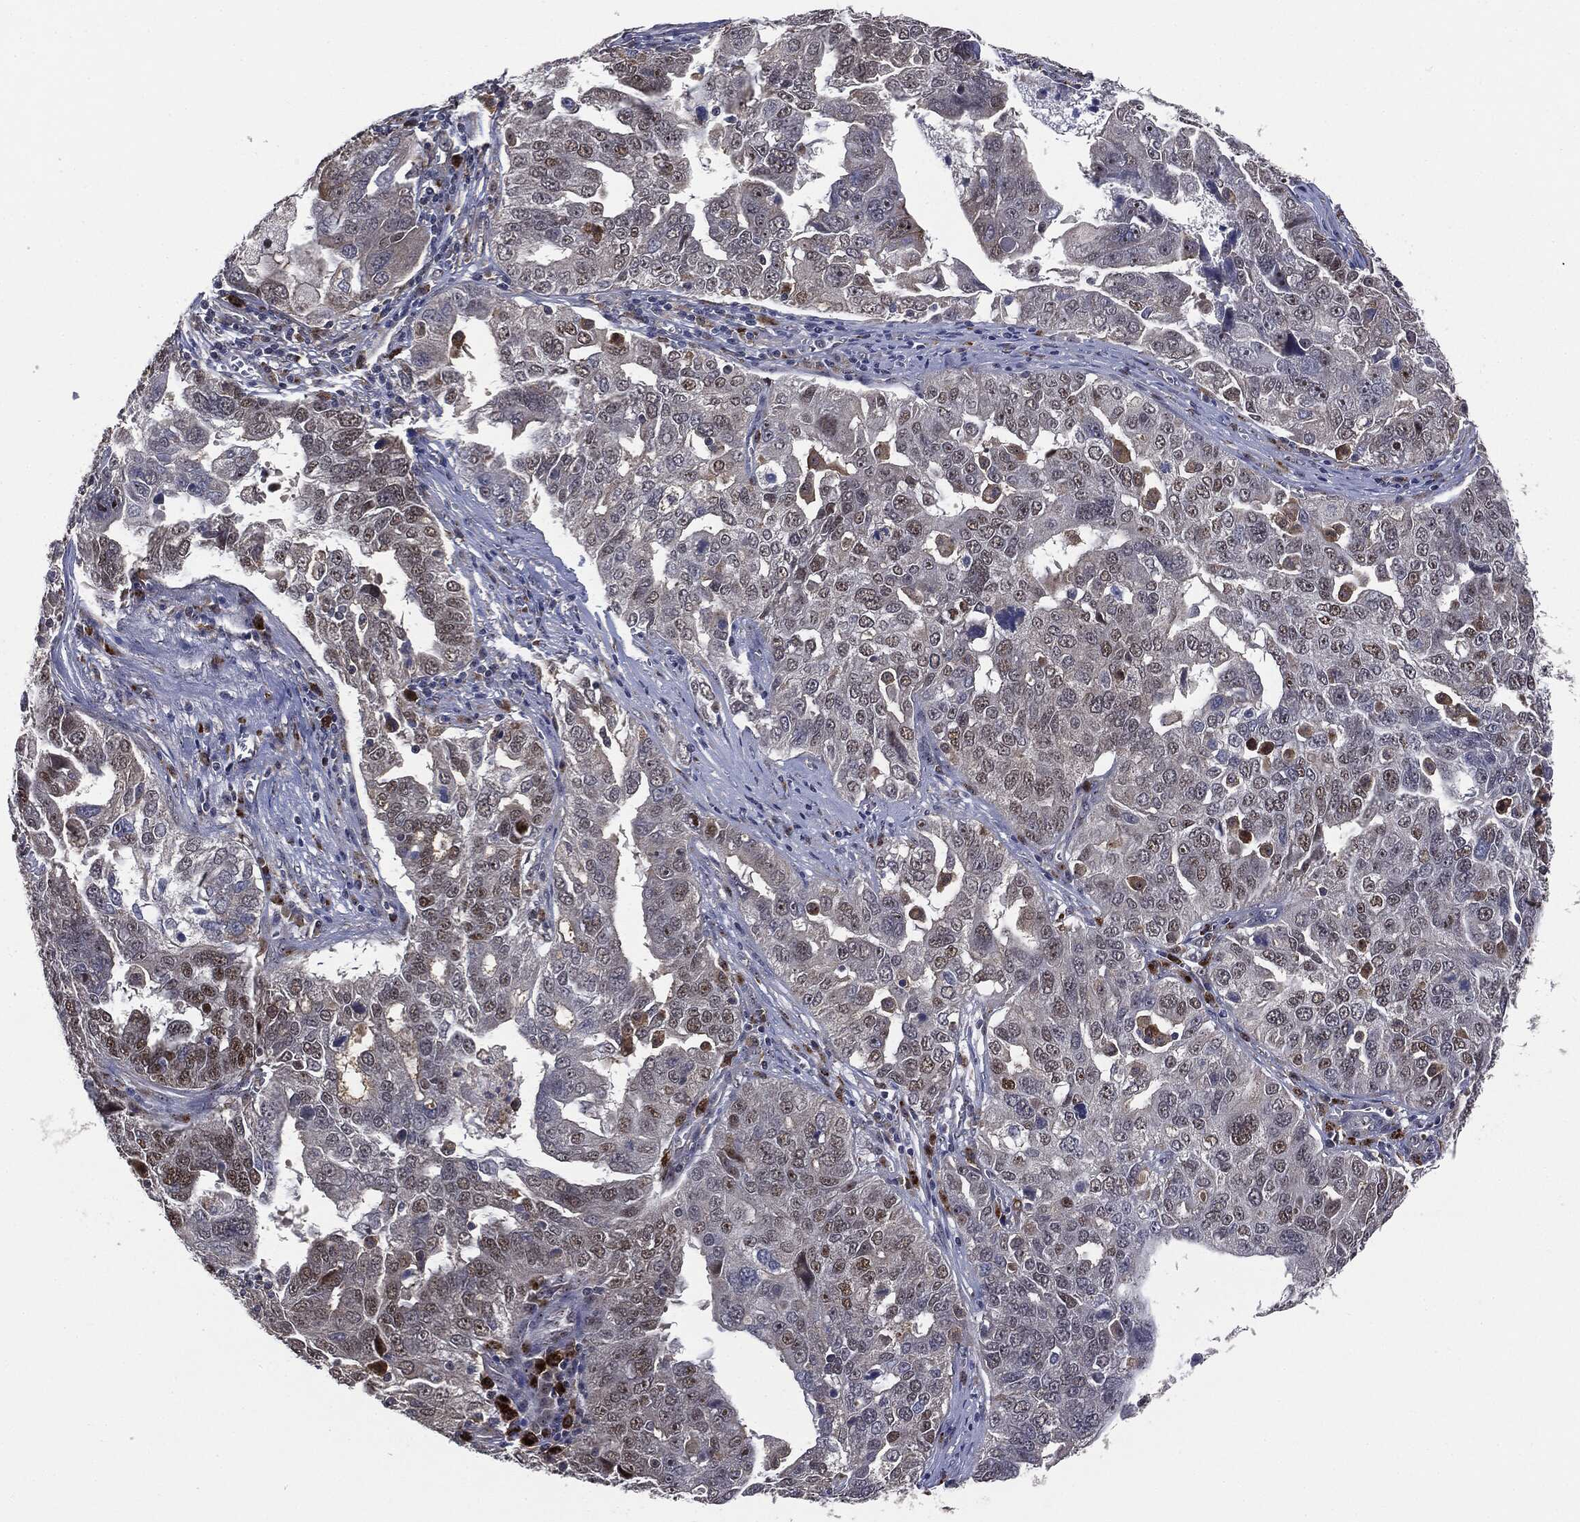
{"staining": {"intensity": "moderate", "quantity": "<25%", "location": "nuclear"}, "tissue": "ovarian cancer", "cell_type": "Tumor cells", "image_type": "cancer", "snomed": [{"axis": "morphology", "description": "Carcinoma, endometroid"}, {"axis": "topography", "description": "Soft tissue"}, {"axis": "topography", "description": "Ovary"}], "caption": "There is low levels of moderate nuclear expression in tumor cells of ovarian cancer, as demonstrated by immunohistochemical staining (brown color).", "gene": "TRMT1L", "patient": {"sex": "female", "age": 52}}